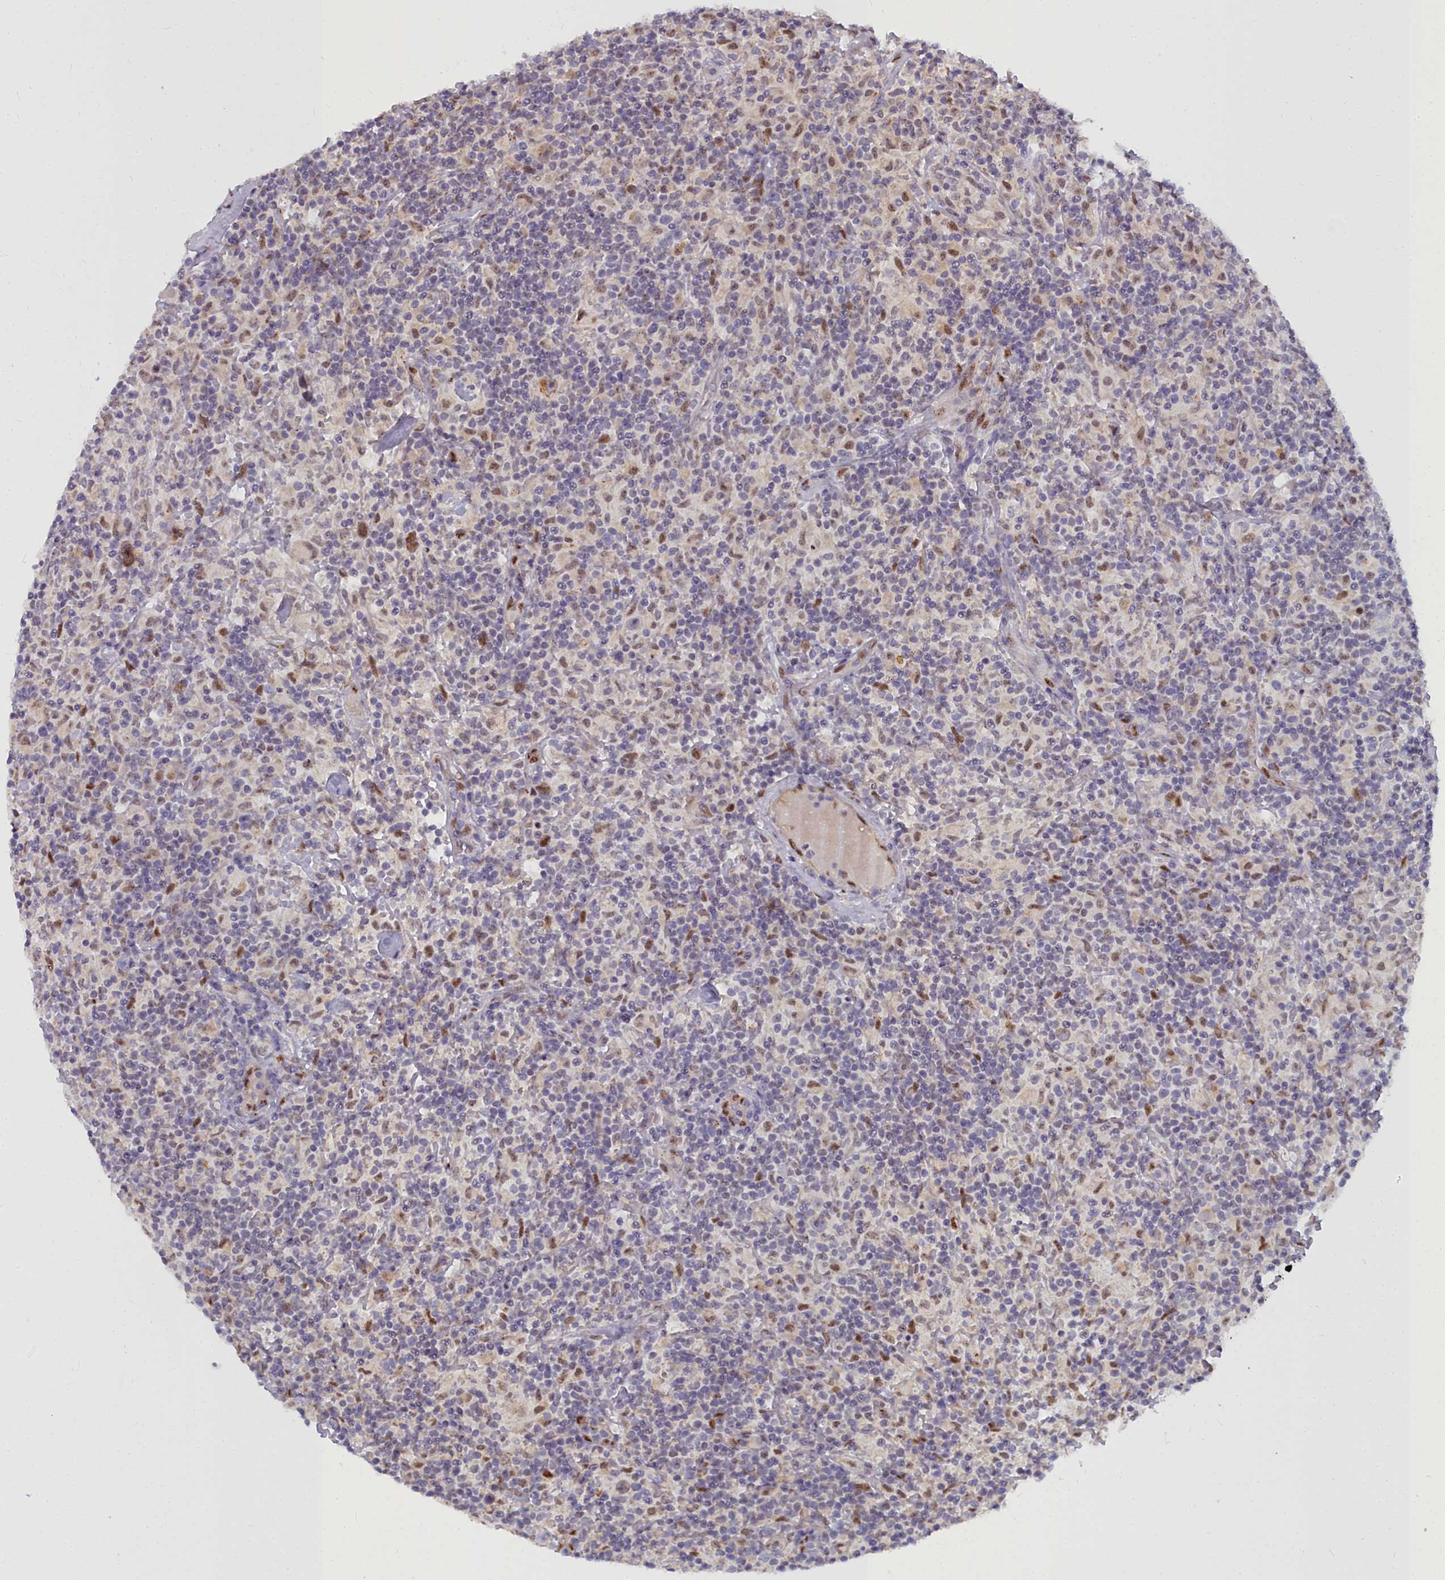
{"staining": {"intensity": "moderate", "quantity": ">75%", "location": "cytoplasmic/membranous,nuclear"}, "tissue": "lymphoma", "cell_type": "Tumor cells", "image_type": "cancer", "snomed": [{"axis": "morphology", "description": "Hodgkin's disease, NOS"}, {"axis": "topography", "description": "Lymph node"}], "caption": "An image of human Hodgkin's disease stained for a protein exhibits moderate cytoplasmic/membranous and nuclear brown staining in tumor cells.", "gene": "WDPCP", "patient": {"sex": "male", "age": 70}}